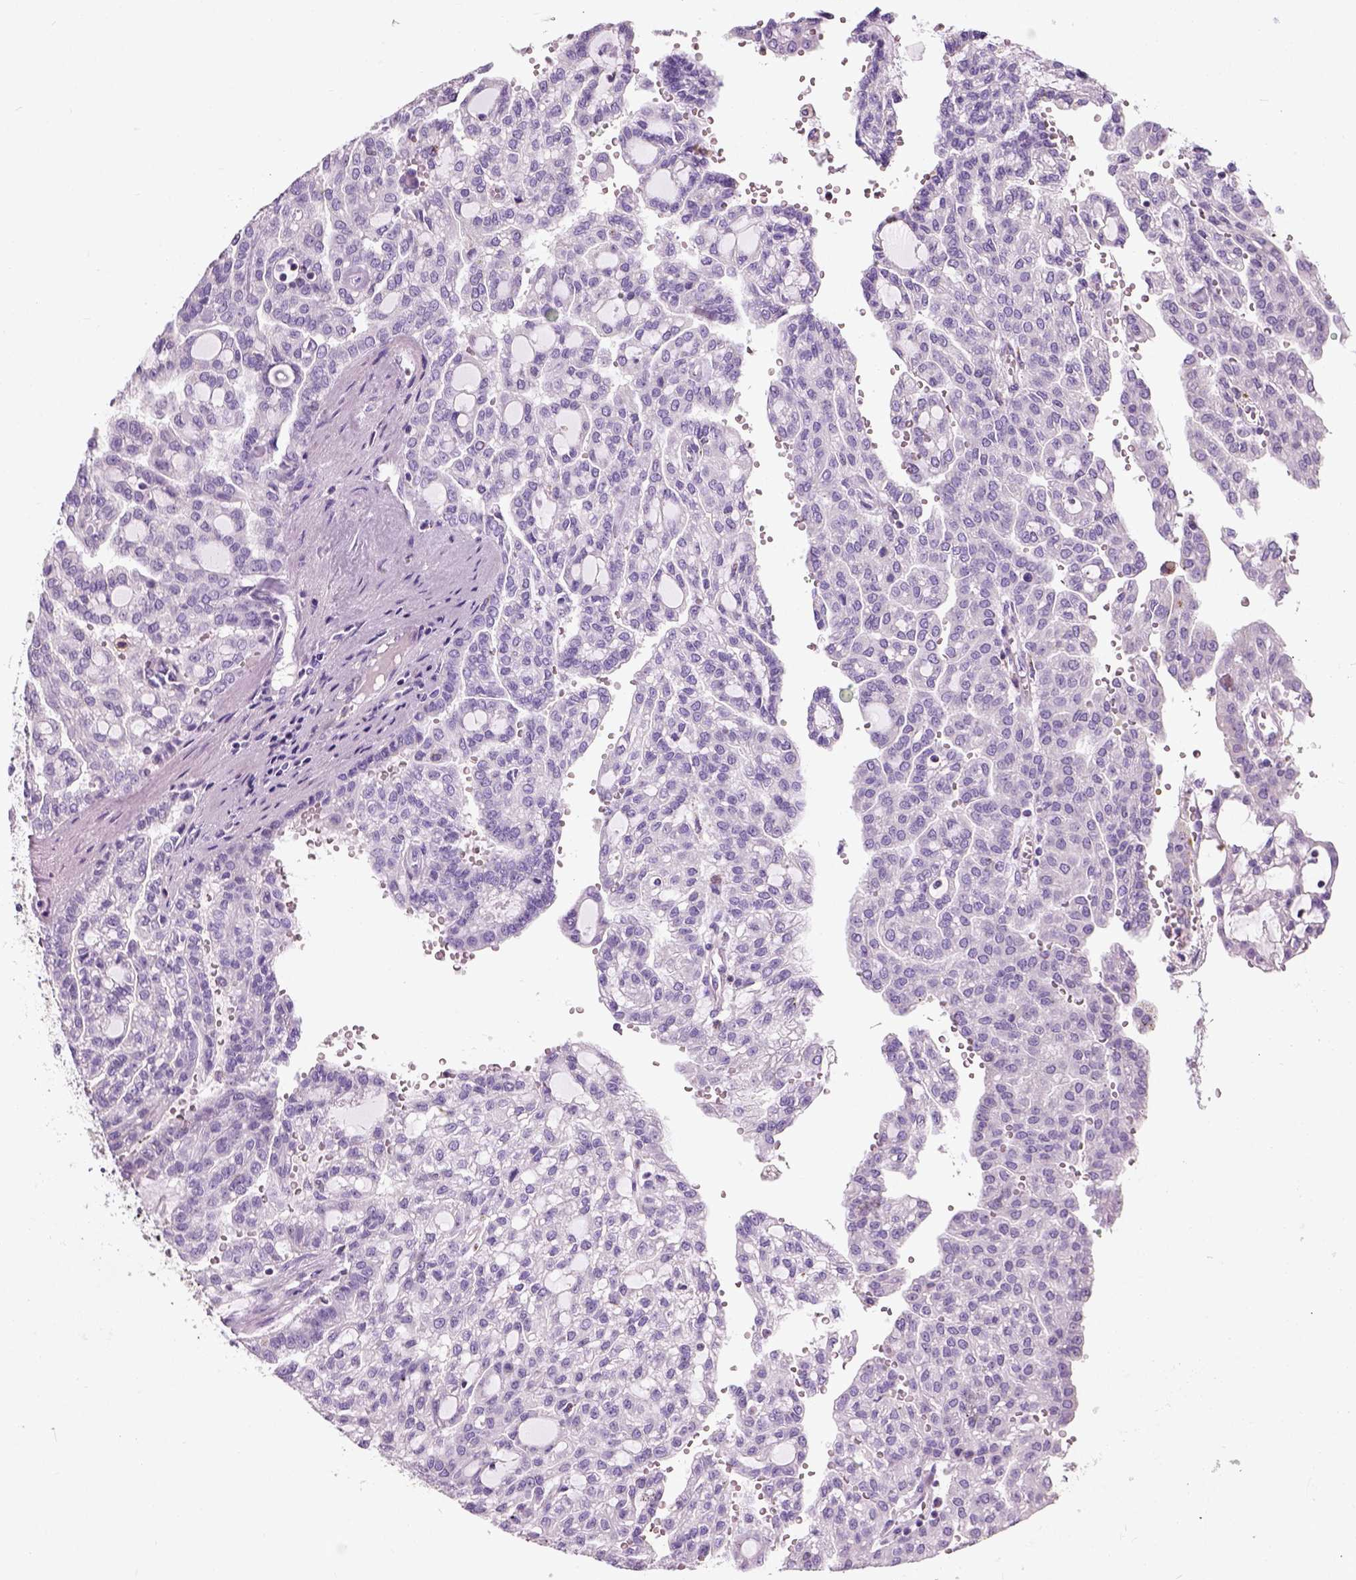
{"staining": {"intensity": "negative", "quantity": "none", "location": "none"}, "tissue": "renal cancer", "cell_type": "Tumor cells", "image_type": "cancer", "snomed": [{"axis": "morphology", "description": "Adenocarcinoma, NOS"}, {"axis": "topography", "description": "Kidney"}], "caption": "Protein analysis of adenocarcinoma (renal) shows no significant expression in tumor cells.", "gene": "CHODL", "patient": {"sex": "male", "age": 63}}